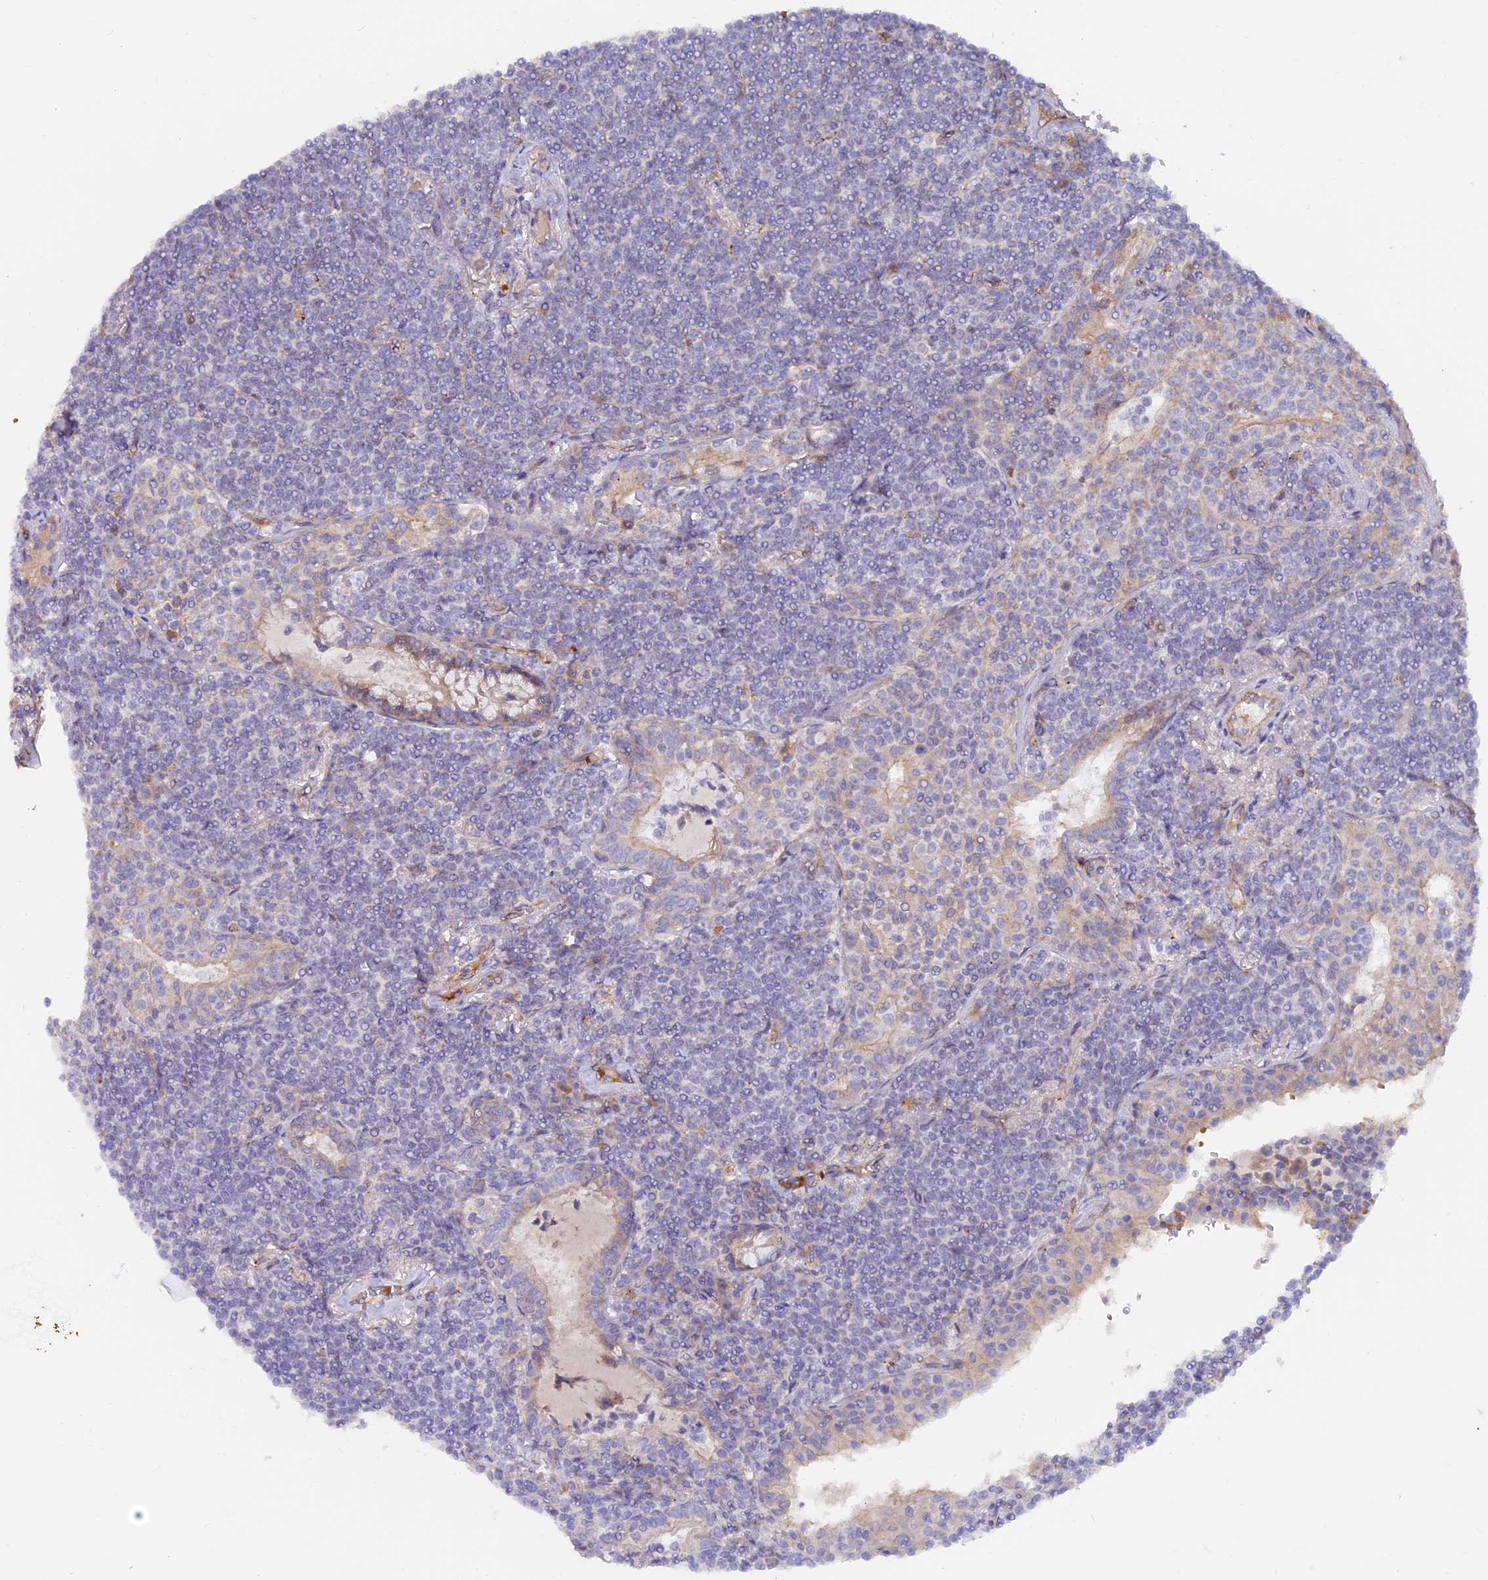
{"staining": {"intensity": "negative", "quantity": "none", "location": "none"}, "tissue": "lymphoma", "cell_type": "Tumor cells", "image_type": "cancer", "snomed": [{"axis": "morphology", "description": "Malignant lymphoma, non-Hodgkin's type, Low grade"}, {"axis": "topography", "description": "Lung"}], "caption": "DAB (3,3'-diaminobenzidine) immunohistochemical staining of low-grade malignant lymphoma, non-Hodgkin's type demonstrates no significant positivity in tumor cells.", "gene": "DUS3L", "patient": {"sex": "female", "age": 71}}